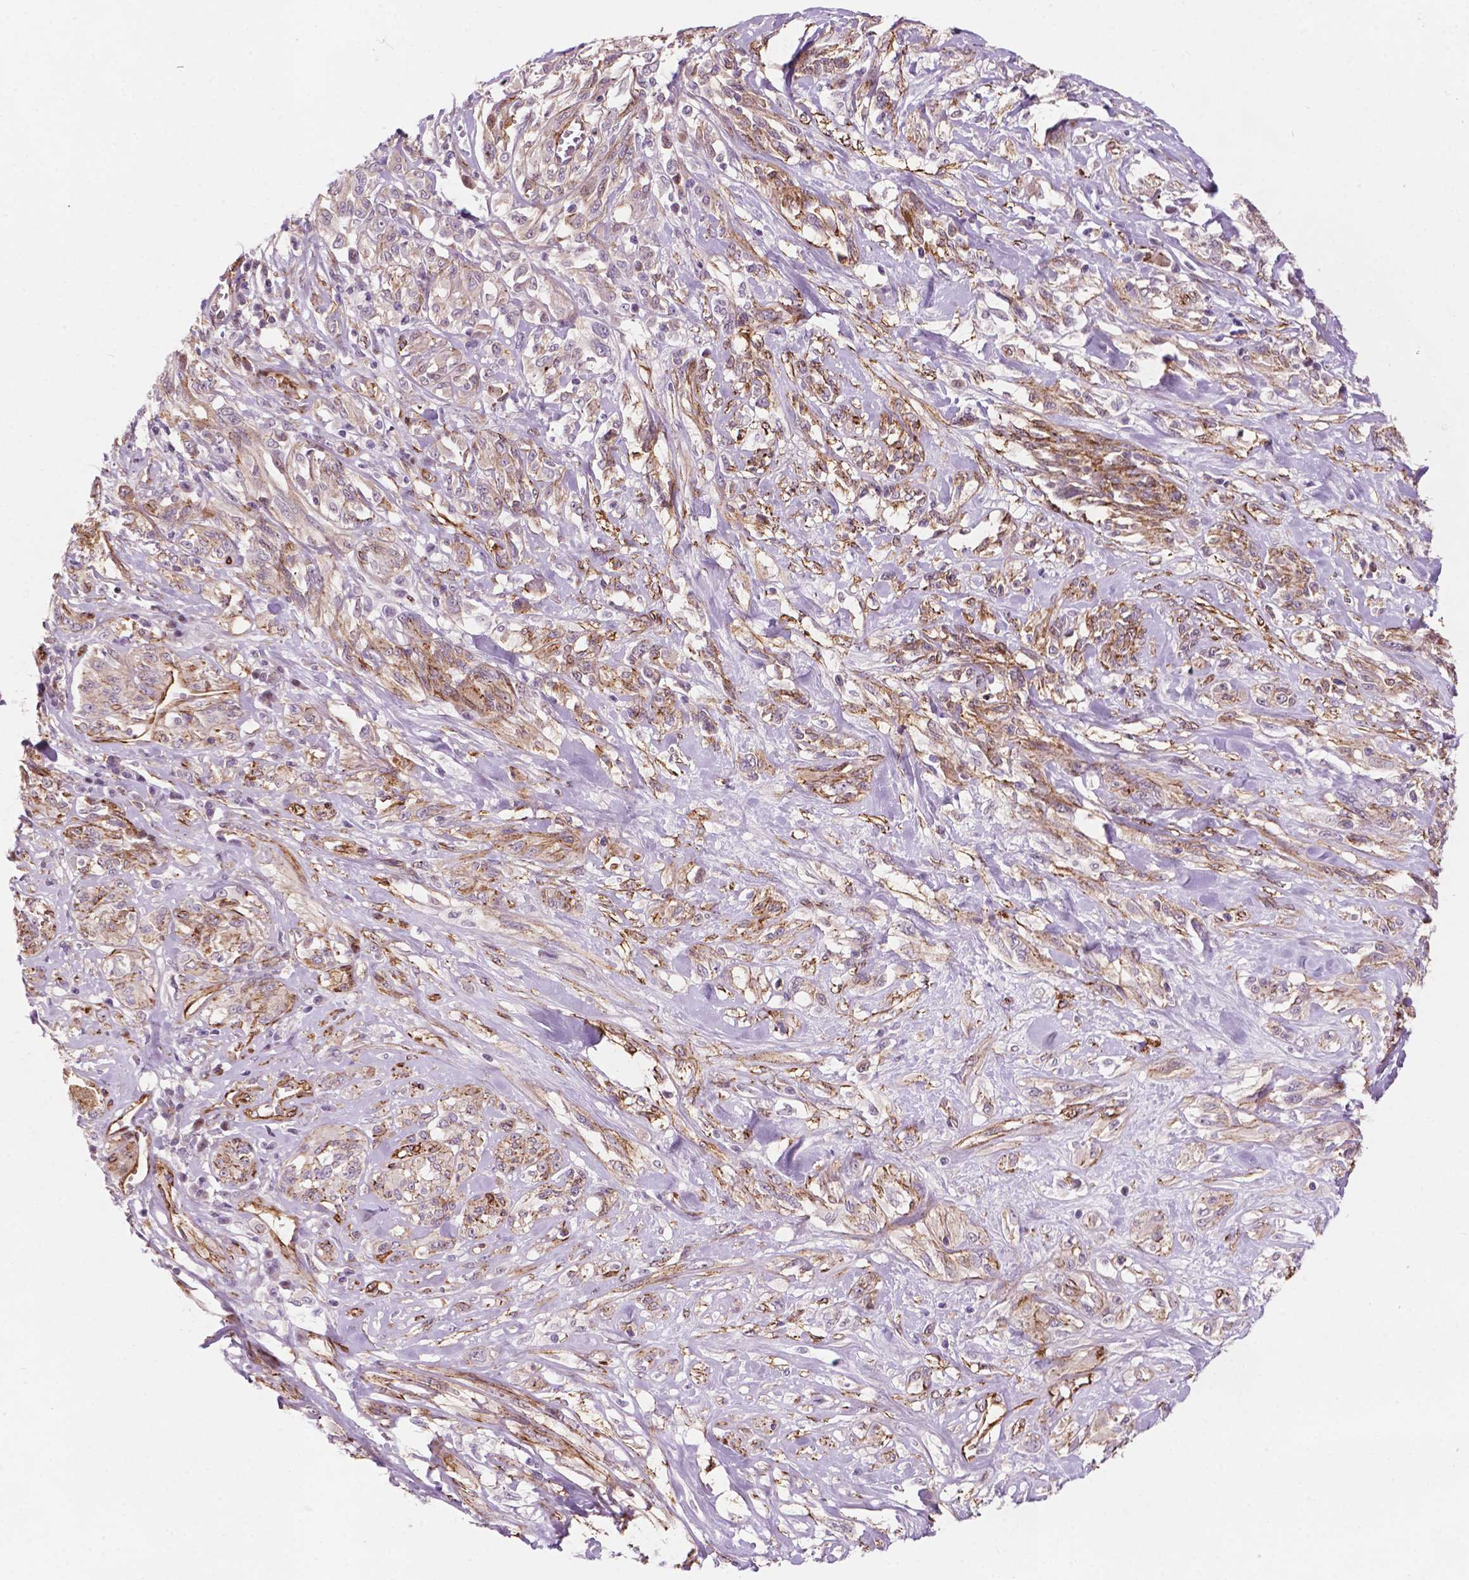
{"staining": {"intensity": "moderate", "quantity": "25%-75%", "location": "cytoplasmic/membranous"}, "tissue": "melanoma", "cell_type": "Tumor cells", "image_type": "cancer", "snomed": [{"axis": "morphology", "description": "Malignant melanoma, NOS"}, {"axis": "topography", "description": "Skin"}], "caption": "Immunohistochemistry (DAB) staining of human melanoma reveals moderate cytoplasmic/membranous protein expression in approximately 25%-75% of tumor cells.", "gene": "EGFL8", "patient": {"sex": "female", "age": 91}}